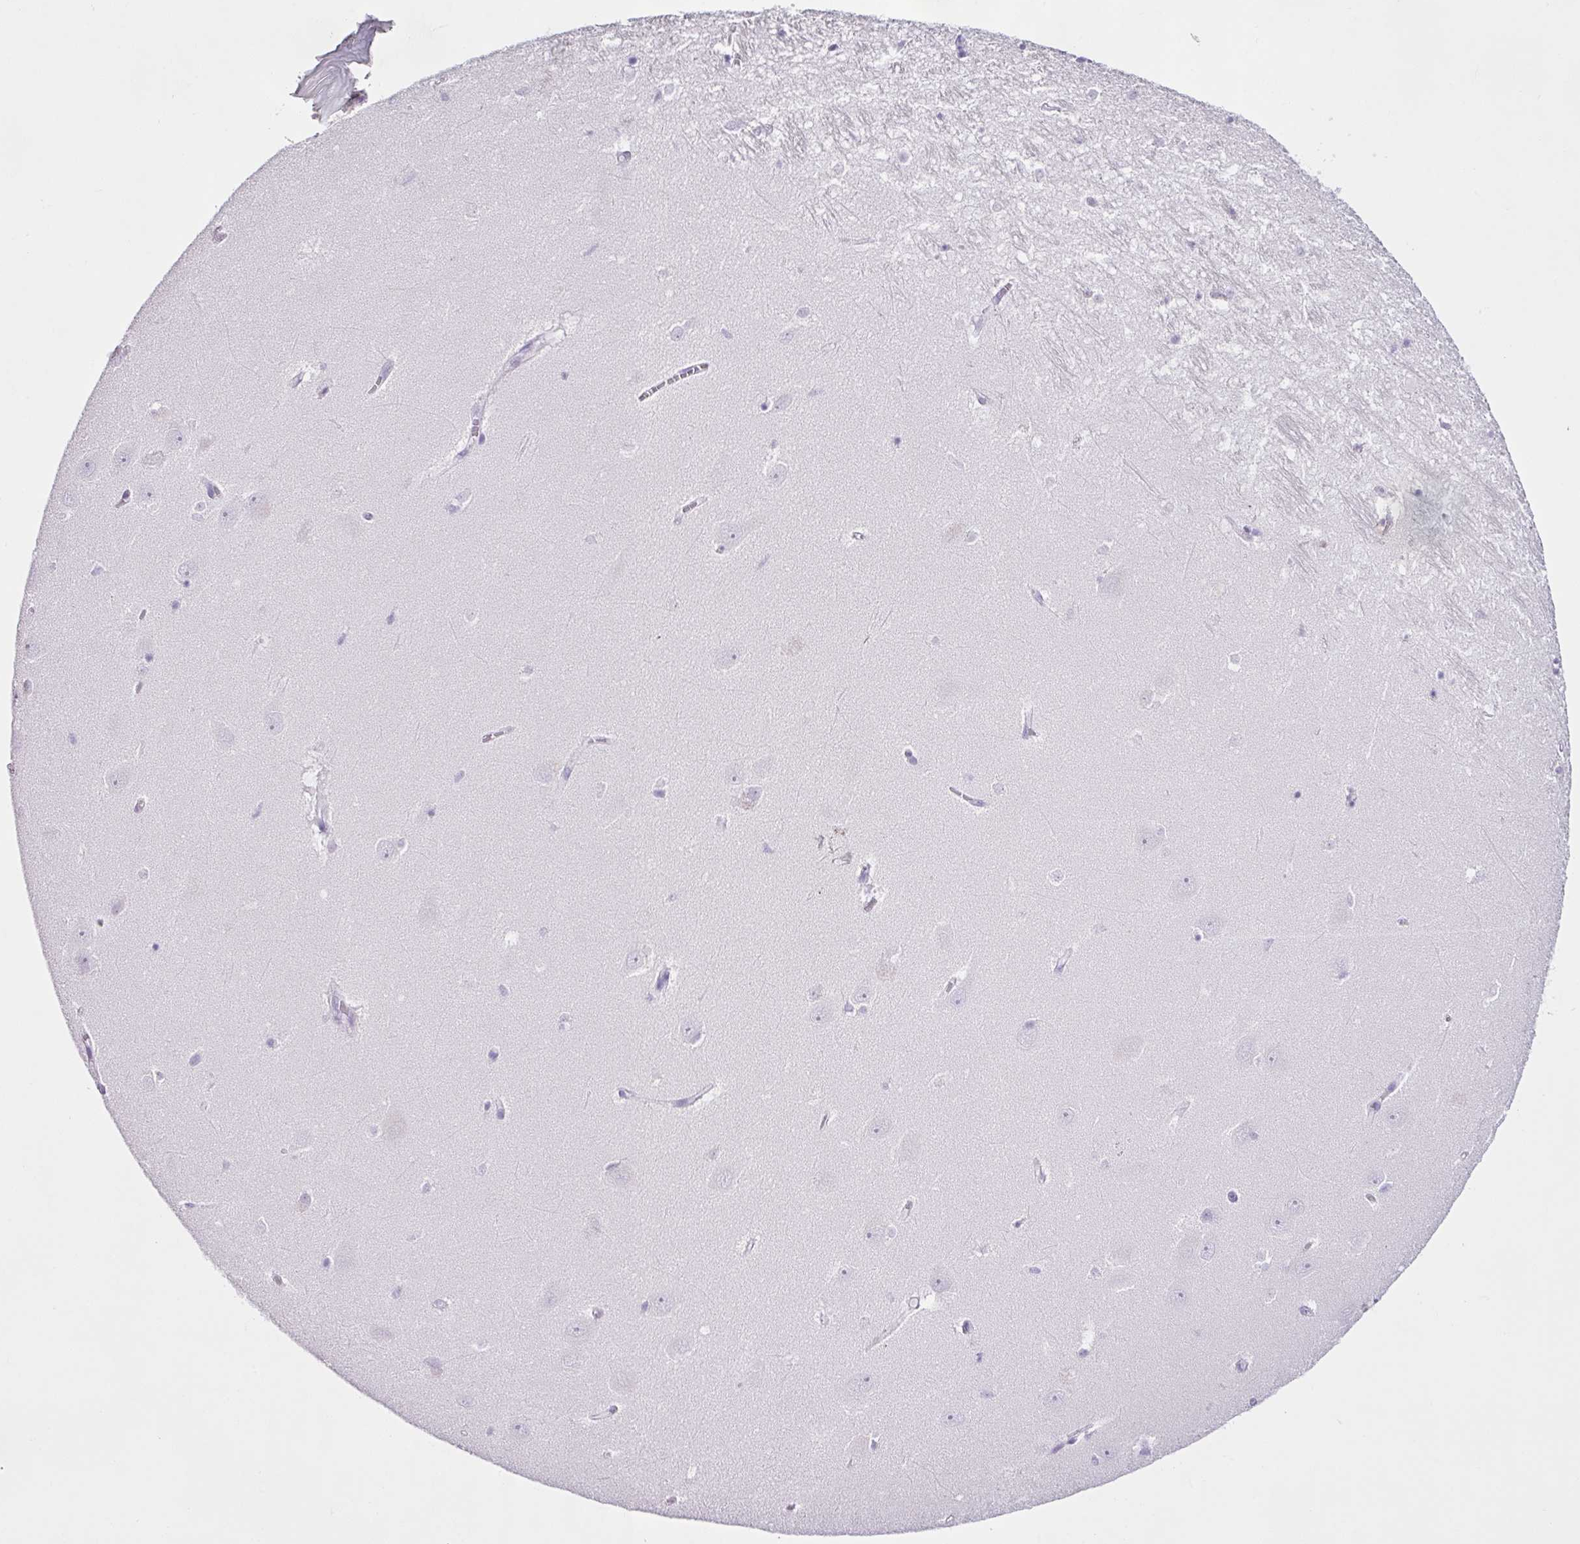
{"staining": {"intensity": "negative", "quantity": "none", "location": "none"}, "tissue": "hippocampus", "cell_type": "Glial cells", "image_type": "normal", "snomed": [{"axis": "morphology", "description": "Normal tissue, NOS"}, {"axis": "topography", "description": "Hippocampus"}], "caption": "DAB immunohistochemical staining of unremarkable human hippocampus shows no significant staining in glial cells.", "gene": "PGR", "patient": {"sex": "female", "age": 64}}